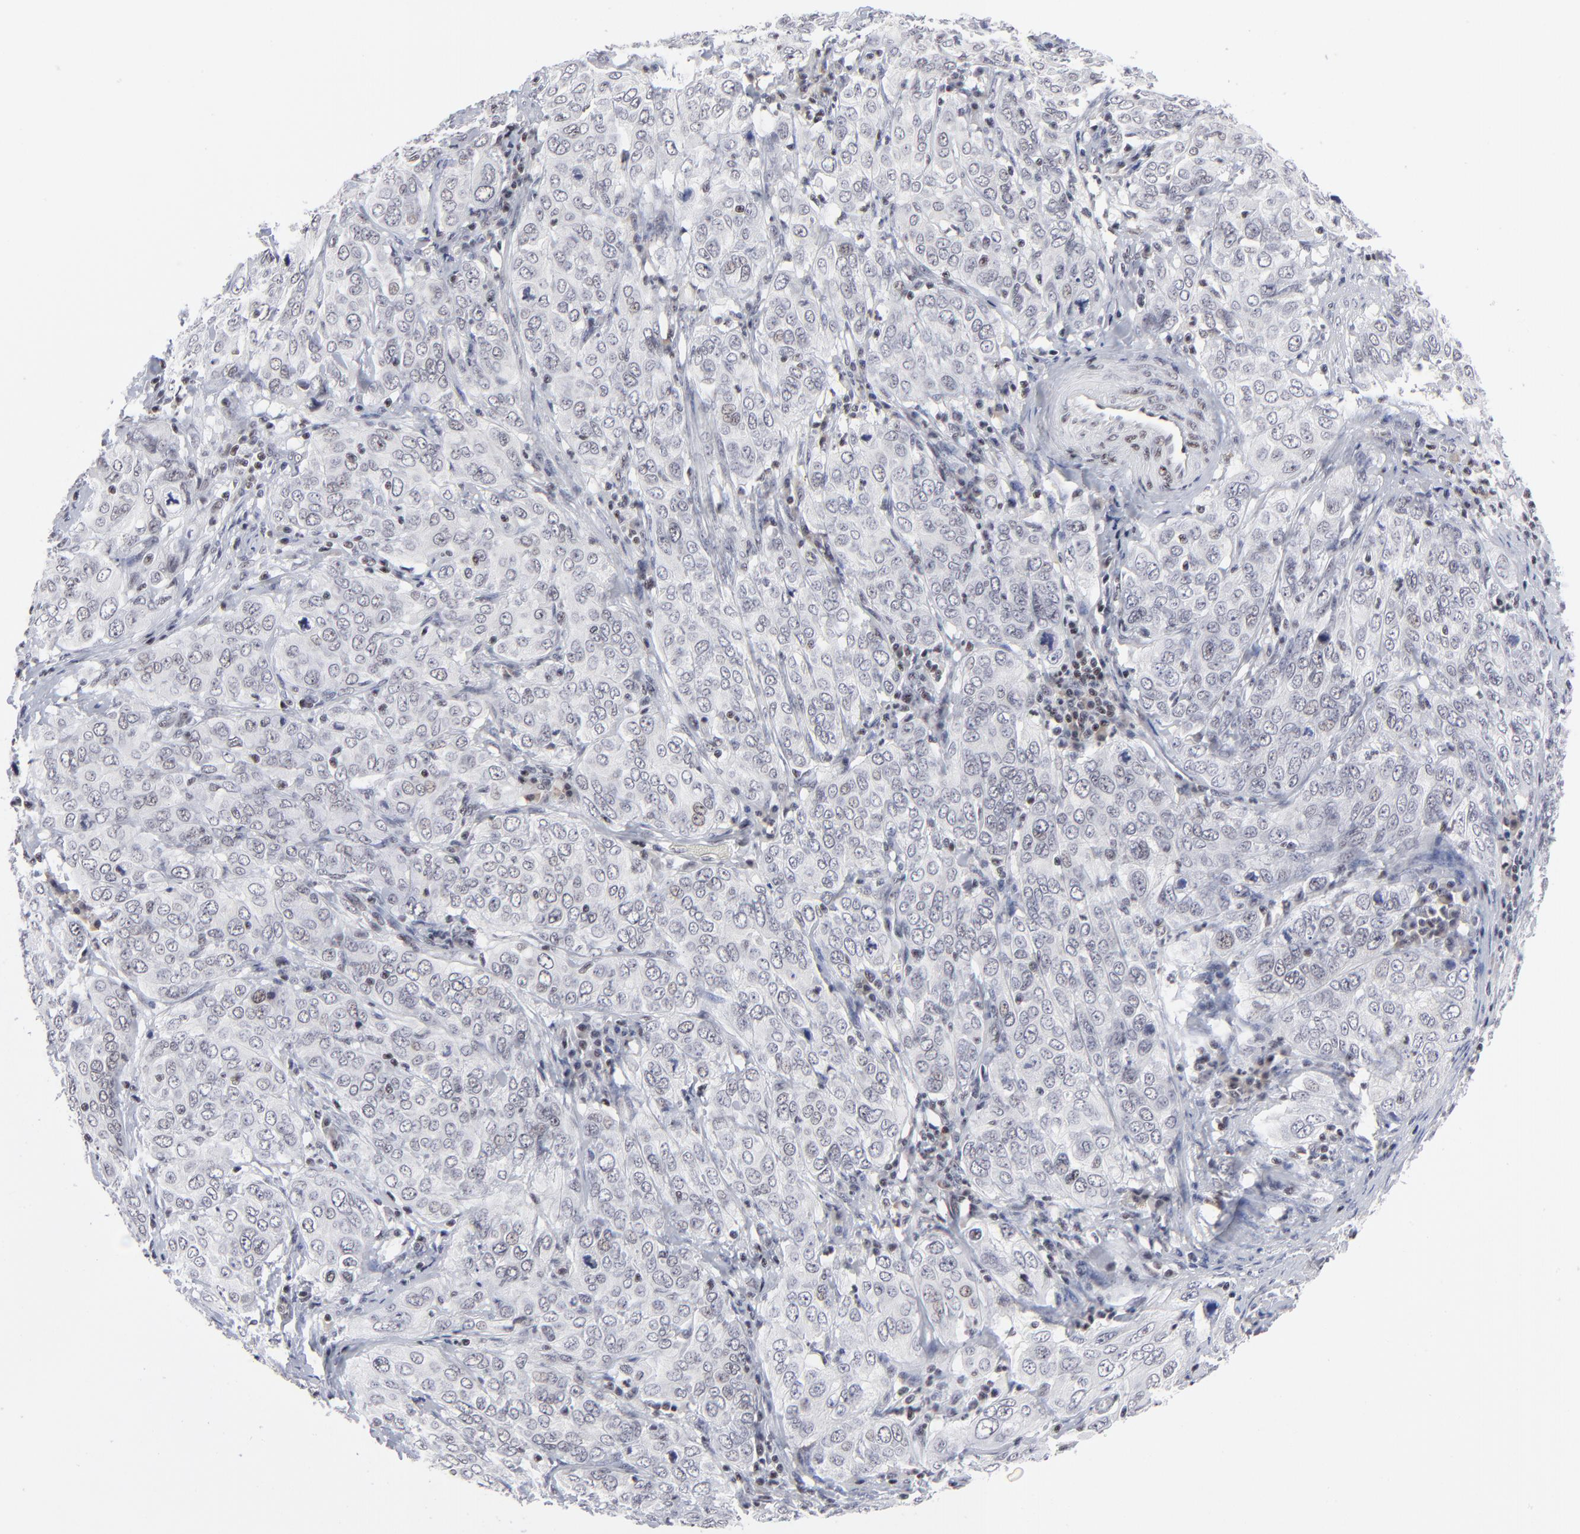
{"staining": {"intensity": "negative", "quantity": "none", "location": "none"}, "tissue": "cervical cancer", "cell_type": "Tumor cells", "image_type": "cancer", "snomed": [{"axis": "morphology", "description": "Squamous cell carcinoma, NOS"}, {"axis": "topography", "description": "Cervix"}], "caption": "This is a image of immunohistochemistry staining of squamous cell carcinoma (cervical), which shows no staining in tumor cells. (Stains: DAB immunohistochemistry with hematoxylin counter stain, Microscopy: brightfield microscopy at high magnification).", "gene": "SP2", "patient": {"sex": "female", "age": 38}}